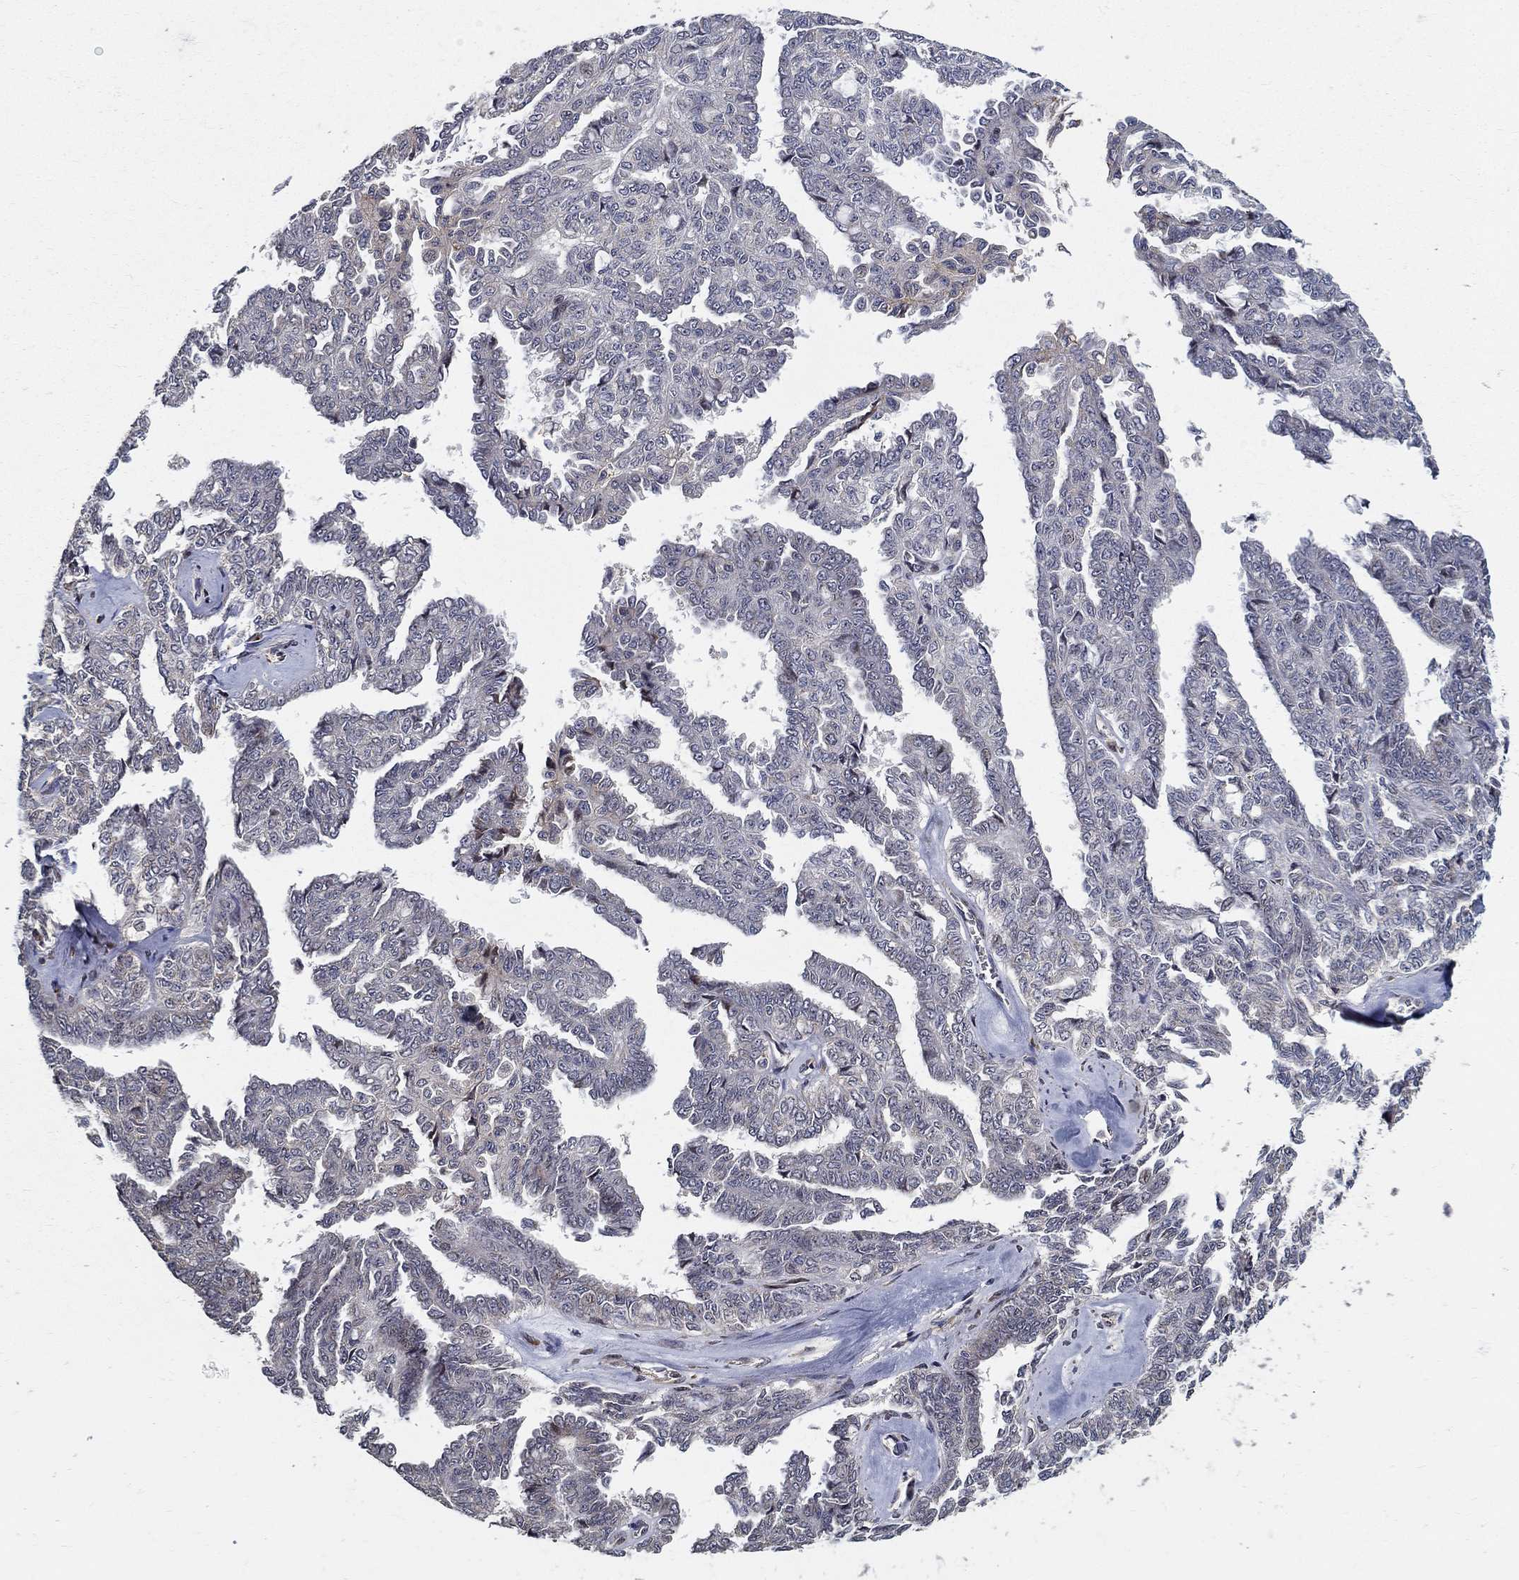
{"staining": {"intensity": "weak", "quantity": "<25%", "location": "cytoplasmic/membranous"}, "tissue": "ovarian cancer", "cell_type": "Tumor cells", "image_type": "cancer", "snomed": [{"axis": "morphology", "description": "Cystadenocarcinoma, serous, NOS"}, {"axis": "topography", "description": "Ovary"}], "caption": "Human ovarian cancer (serous cystadenocarcinoma) stained for a protein using IHC displays no staining in tumor cells.", "gene": "ZNF594", "patient": {"sex": "female", "age": 71}}